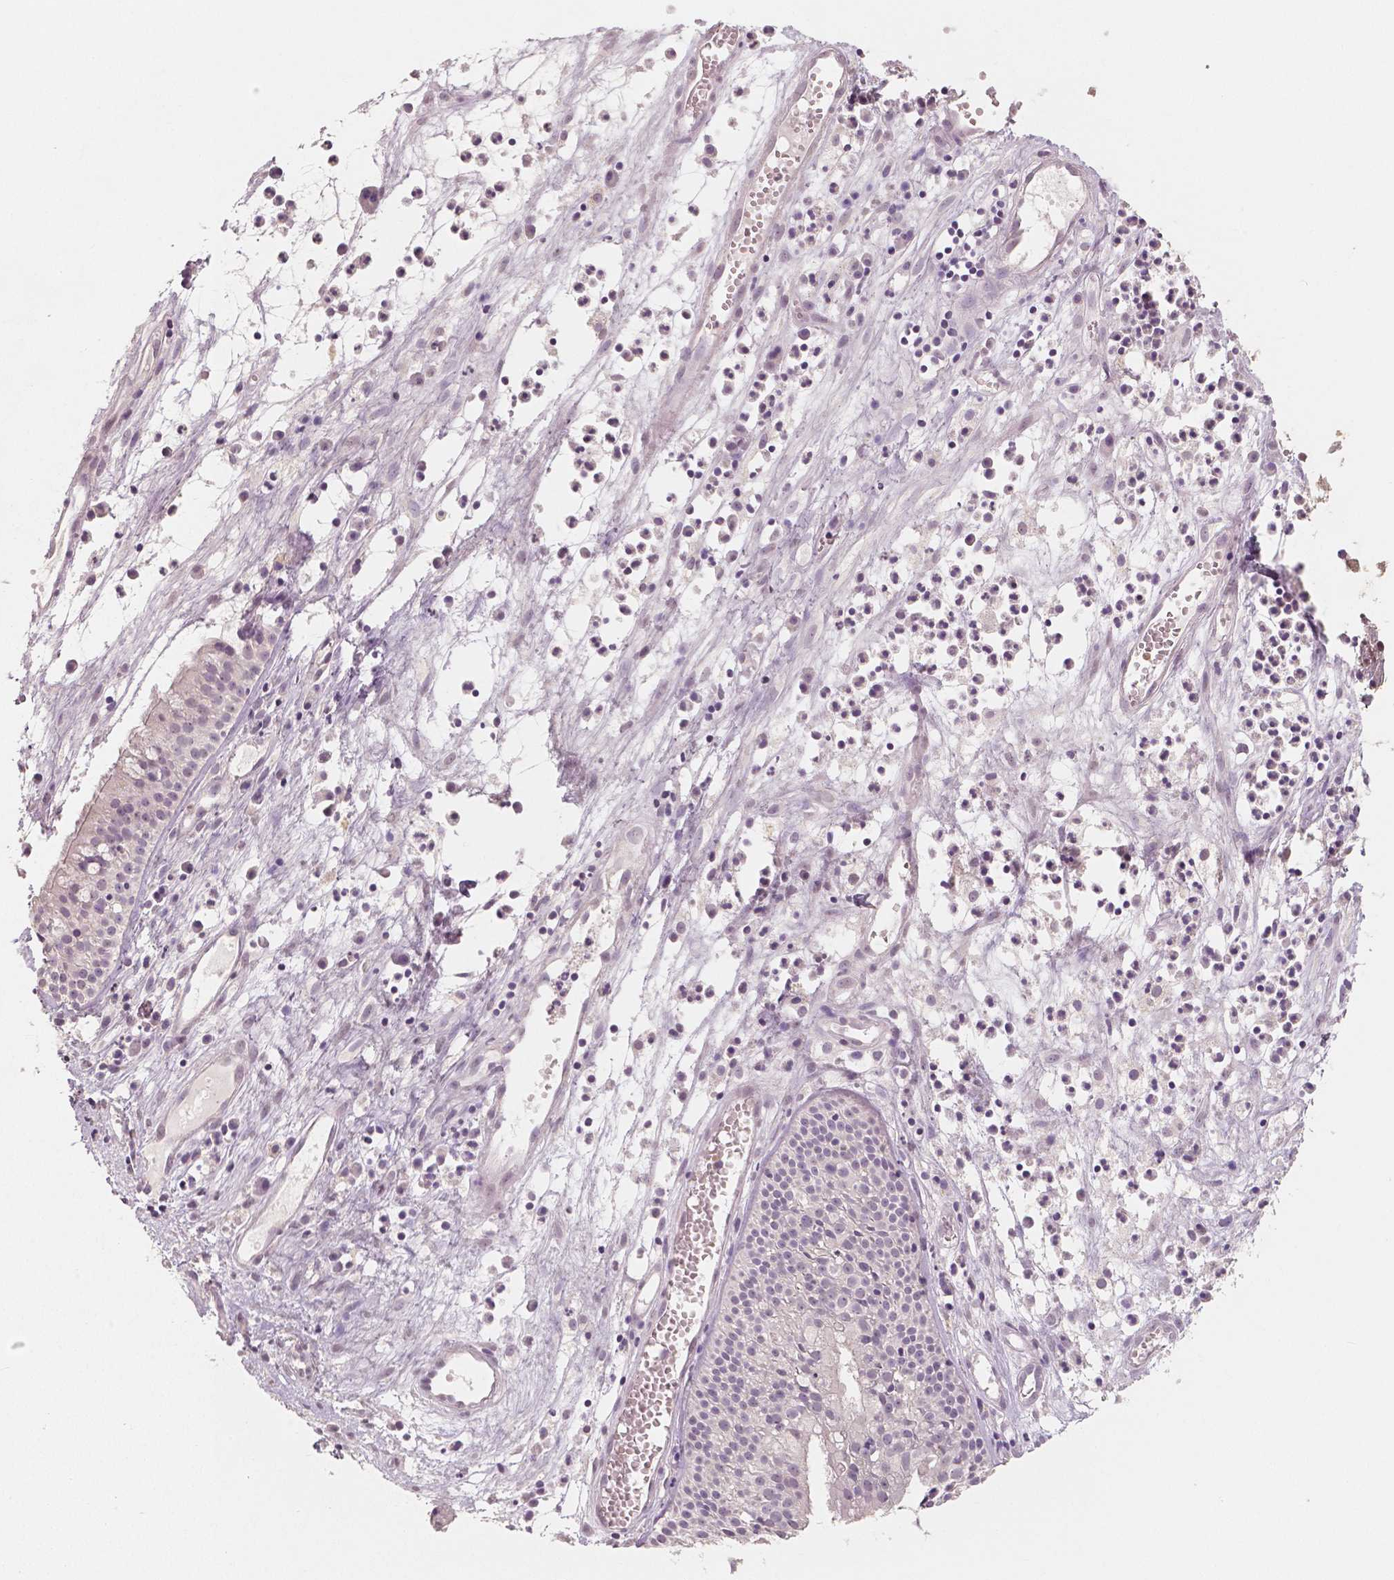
{"staining": {"intensity": "negative", "quantity": "none", "location": "none"}, "tissue": "nasopharynx", "cell_type": "Respiratory epithelial cells", "image_type": "normal", "snomed": [{"axis": "morphology", "description": "Normal tissue, NOS"}, {"axis": "topography", "description": "Nasopharynx"}], "caption": "This is a image of IHC staining of benign nasopharynx, which shows no staining in respiratory epithelial cells. The staining was performed using DAB (3,3'-diaminobenzidine) to visualize the protein expression in brown, while the nuclei were stained in blue with hematoxylin (Magnification: 20x).", "gene": "RNASE7", "patient": {"sex": "male", "age": 31}}